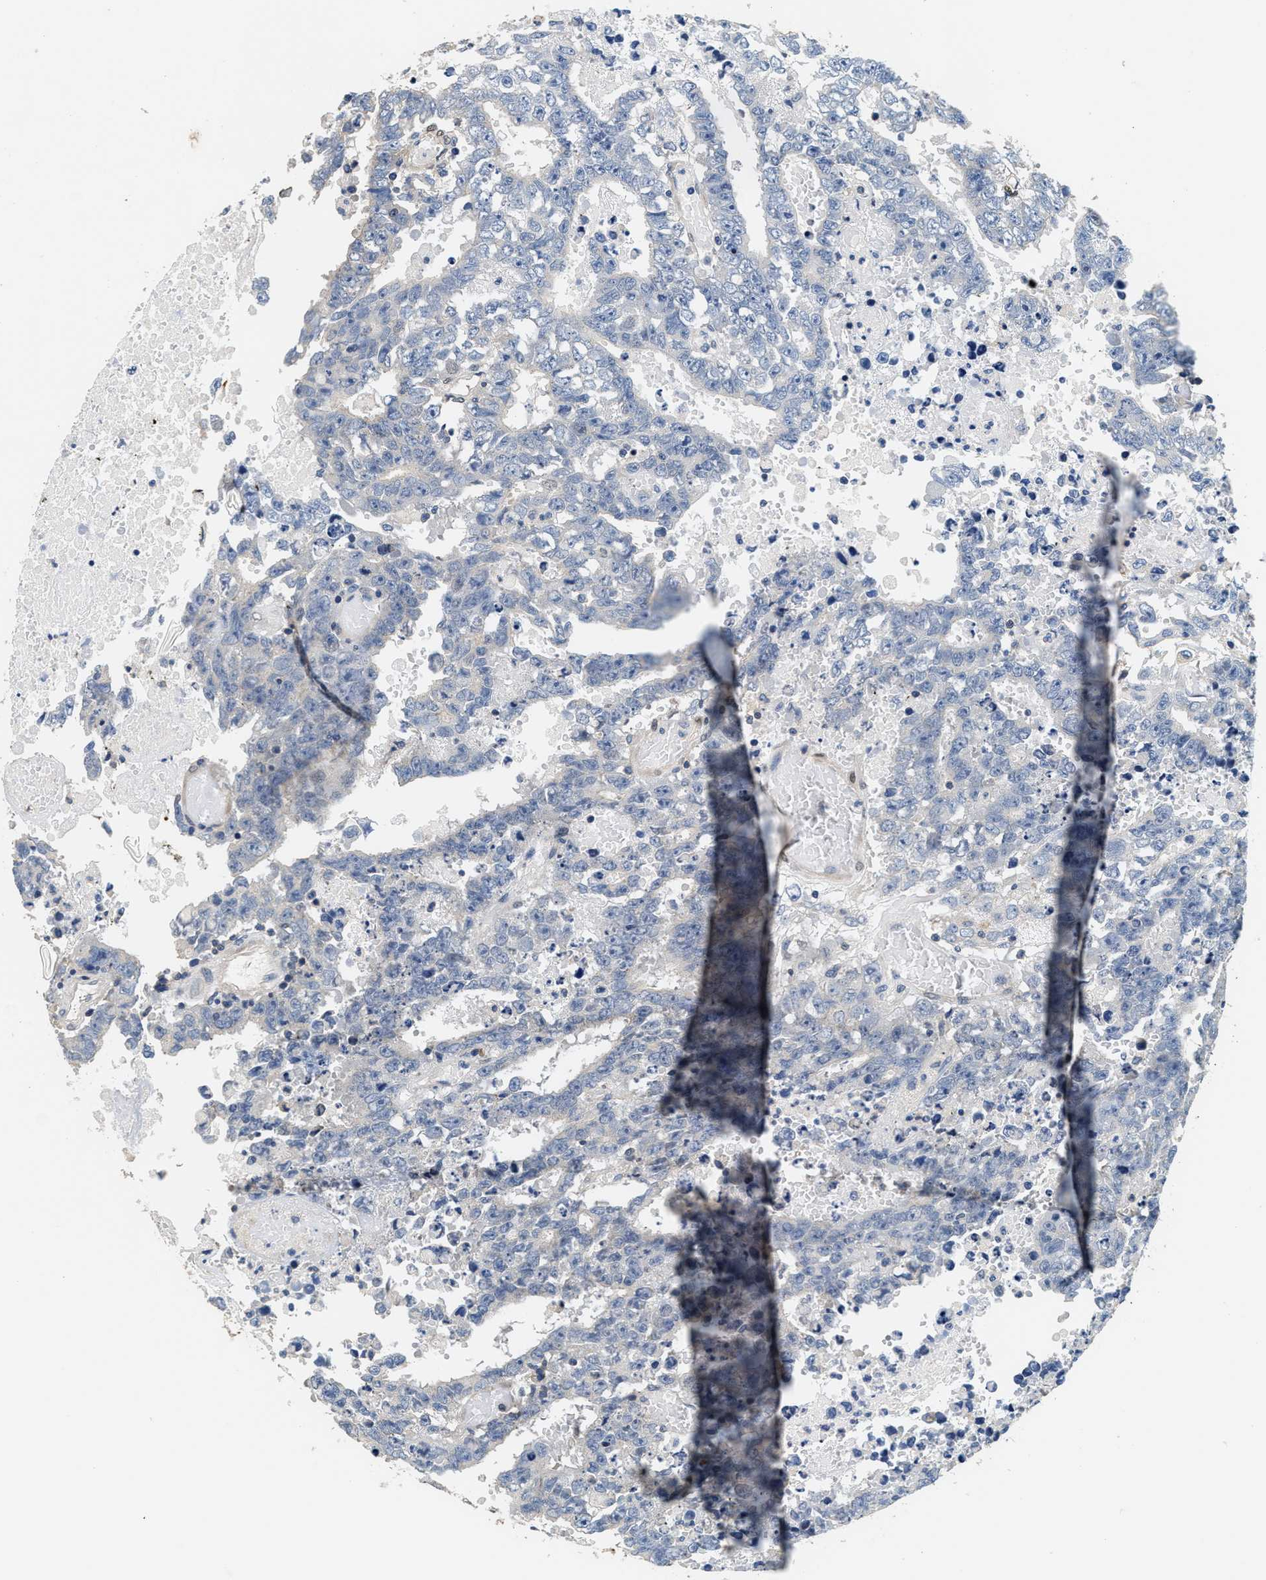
{"staining": {"intensity": "negative", "quantity": "none", "location": "none"}, "tissue": "testis cancer", "cell_type": "Tumor cells", "image_type": "cancer", "snomed": [{"axis": "morphology", "description": "Carcinoma, Embryonal, NOS"}, {"axis": "topography", "description": "Testis"}], "caption": "High magnification brightfield microscopy of testis cancer stained with DAB (3,3'-diaminobenzidine) (brown) and counterstained with hematoxylin (blue): tumor cells show no significant positivity.", "gene": "ANKIB1", "patient": {"sex": "male", "age": 25}}